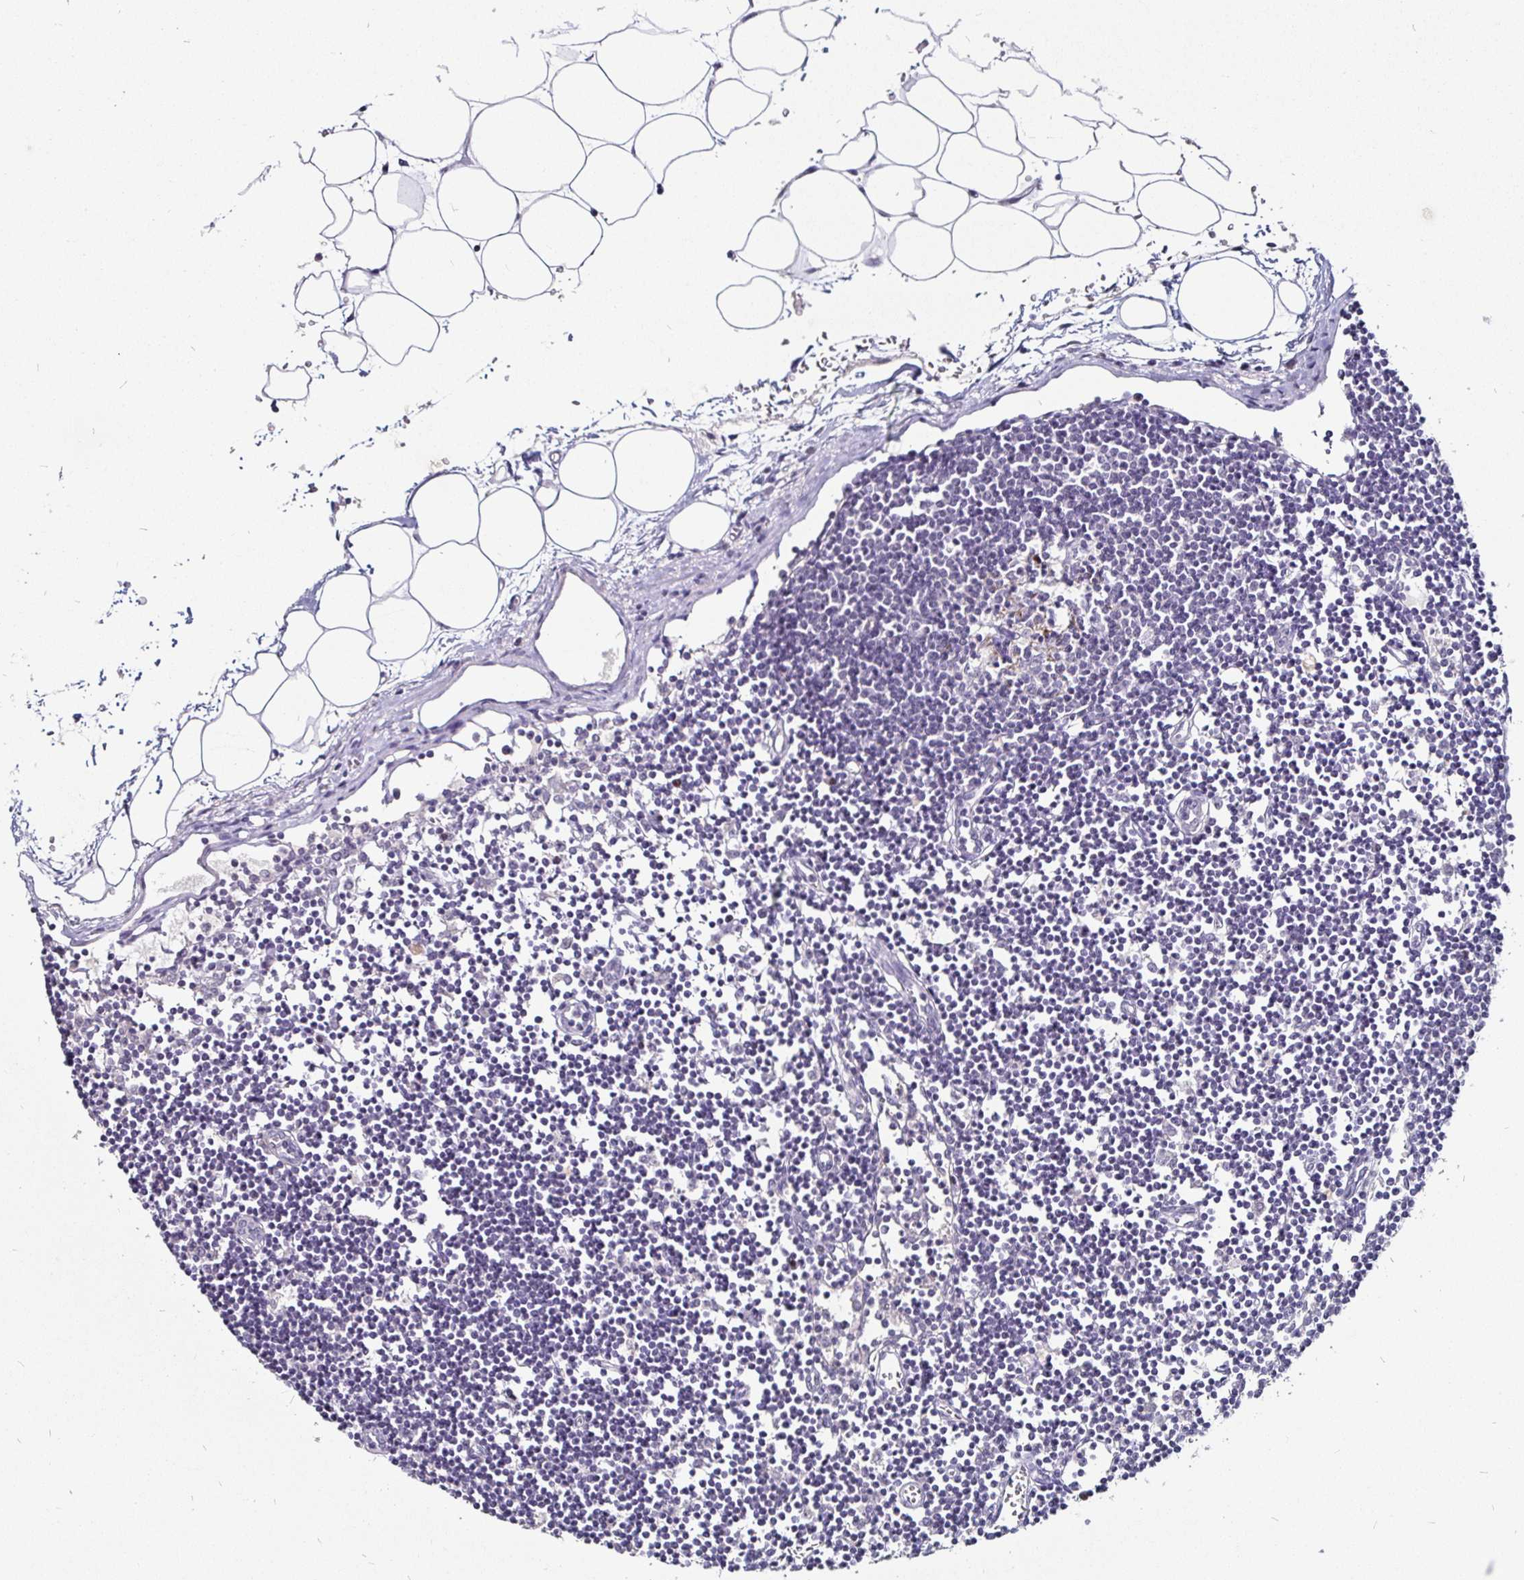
{"staining": {"intensity": "negative", "quantity": "none", "location": "none"}, "tissue": "lymph node", "cell_type": "Germinal center cells", "image_type": "normal", "snomed": [{"axis": "morphology", "description": "Normal tissue, NOS"}, {"axis": "topography", "description": "Lymph node"}], "caption": "Photomicrograph shows no significant protein positivity in germinal center cells of unremarkable lymph node. (Brightfield microscopy of DAB immunohistochemistry (IHC) at high magnification).", "gene": "FAIM2", "patient": {"sex": "female", "age": 65}}